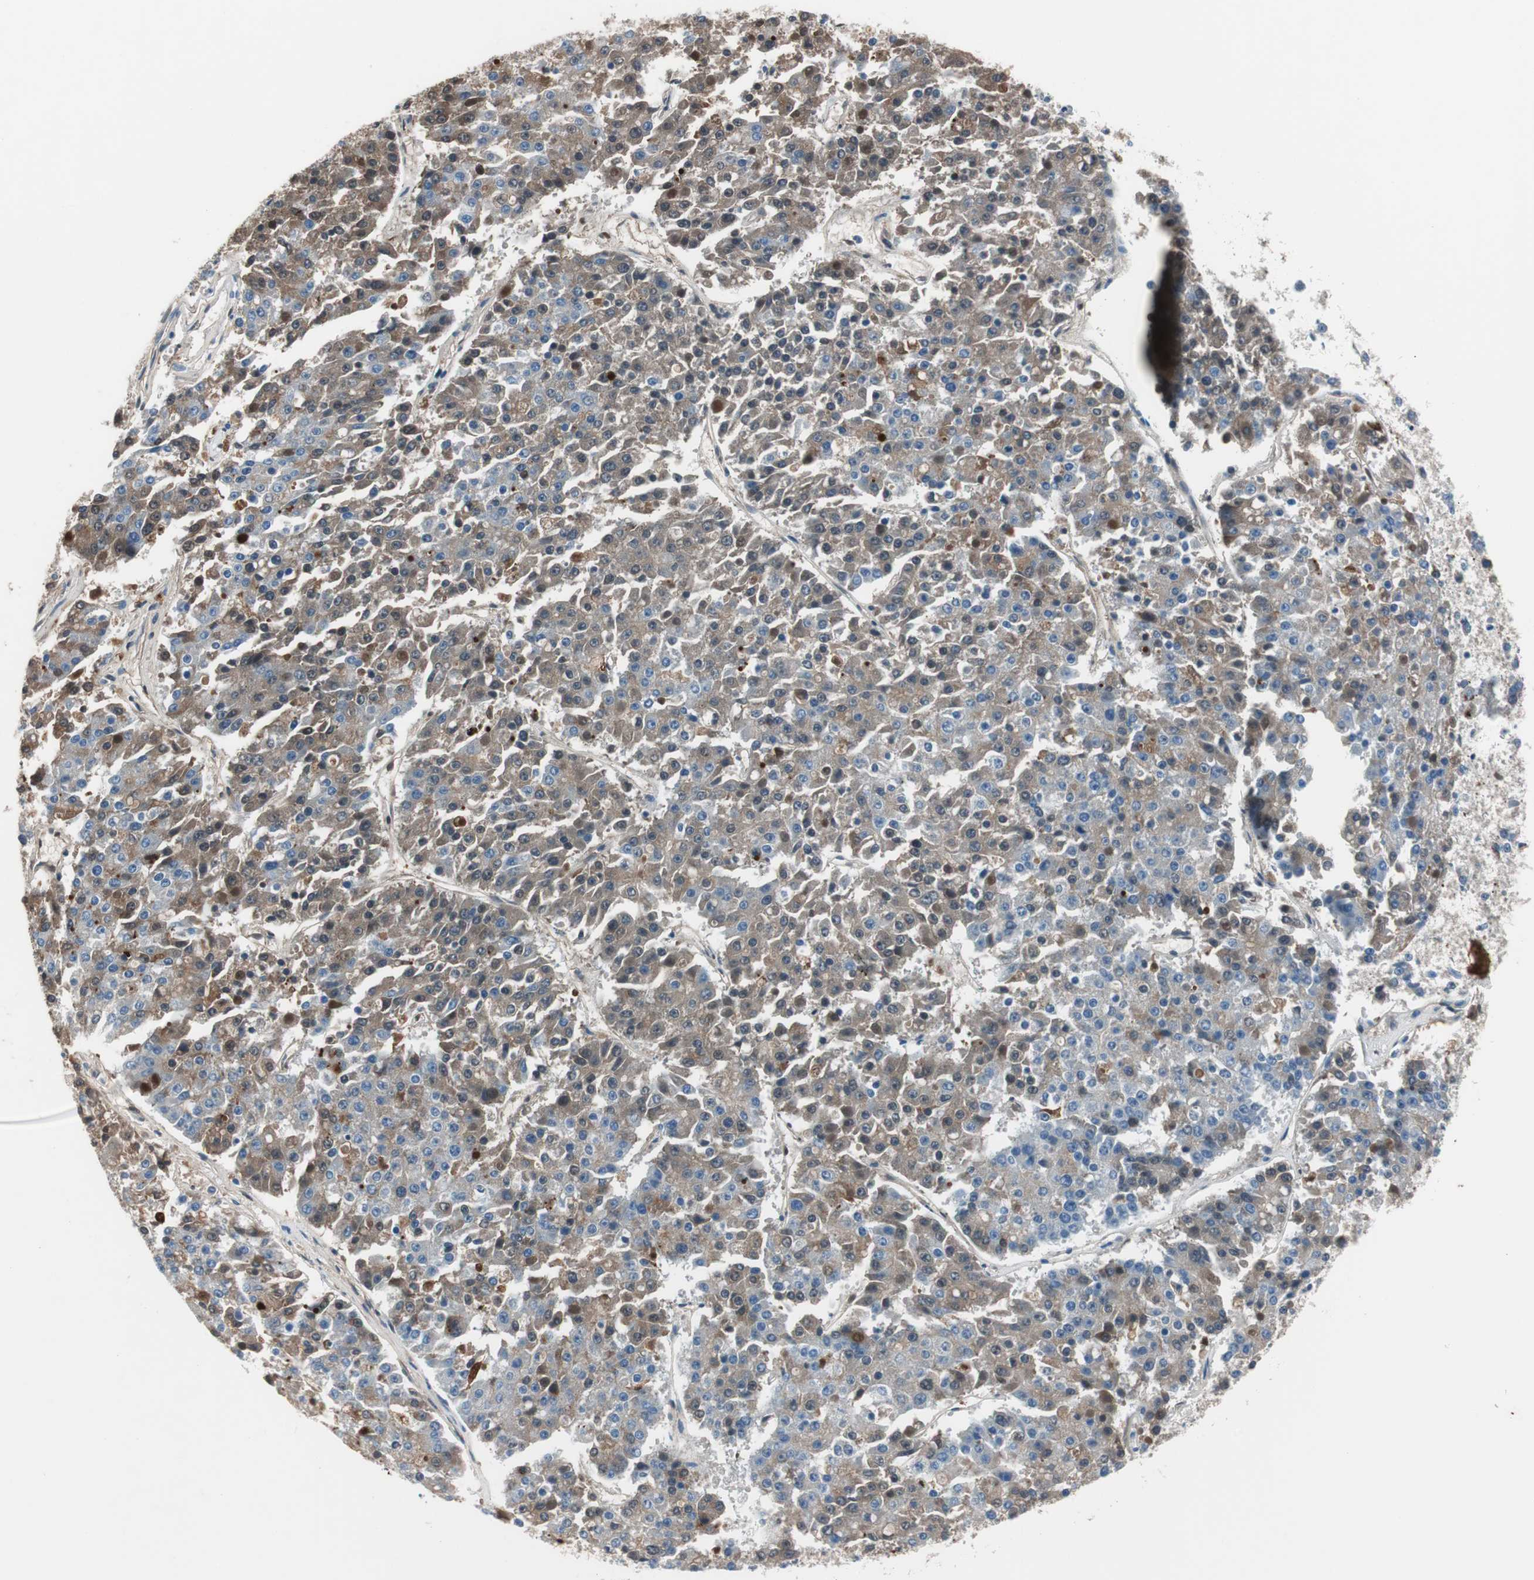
{"staining": {"intensity": "moderate", "quantity": "25%-75%", "location": "cytoplasmic/membranous,nuclear"}, "tissue": "pancreatic cancer", "cell_type": "Tumor cells", "image_type": "cancer", "snomed": [{"axis": "morphology", "description": "Adenocarcinoma, NOS"}, {"axis": "topography", "description": "Pancreas"}], "caption": "DAB immunohistochemical staining of human pancreatic adenocarcinoma exhibits moderate cytoplasmic/membranous and nuclear protein staining in about 25%-75% of tumor cells. The protein of interest is stained brown, and the nuclei are stained in blue (DAB IHC with brightfield microscopy, high magnification).", "gene": "SERPINF1", "patient": {"sex": "male", "age": 50}}